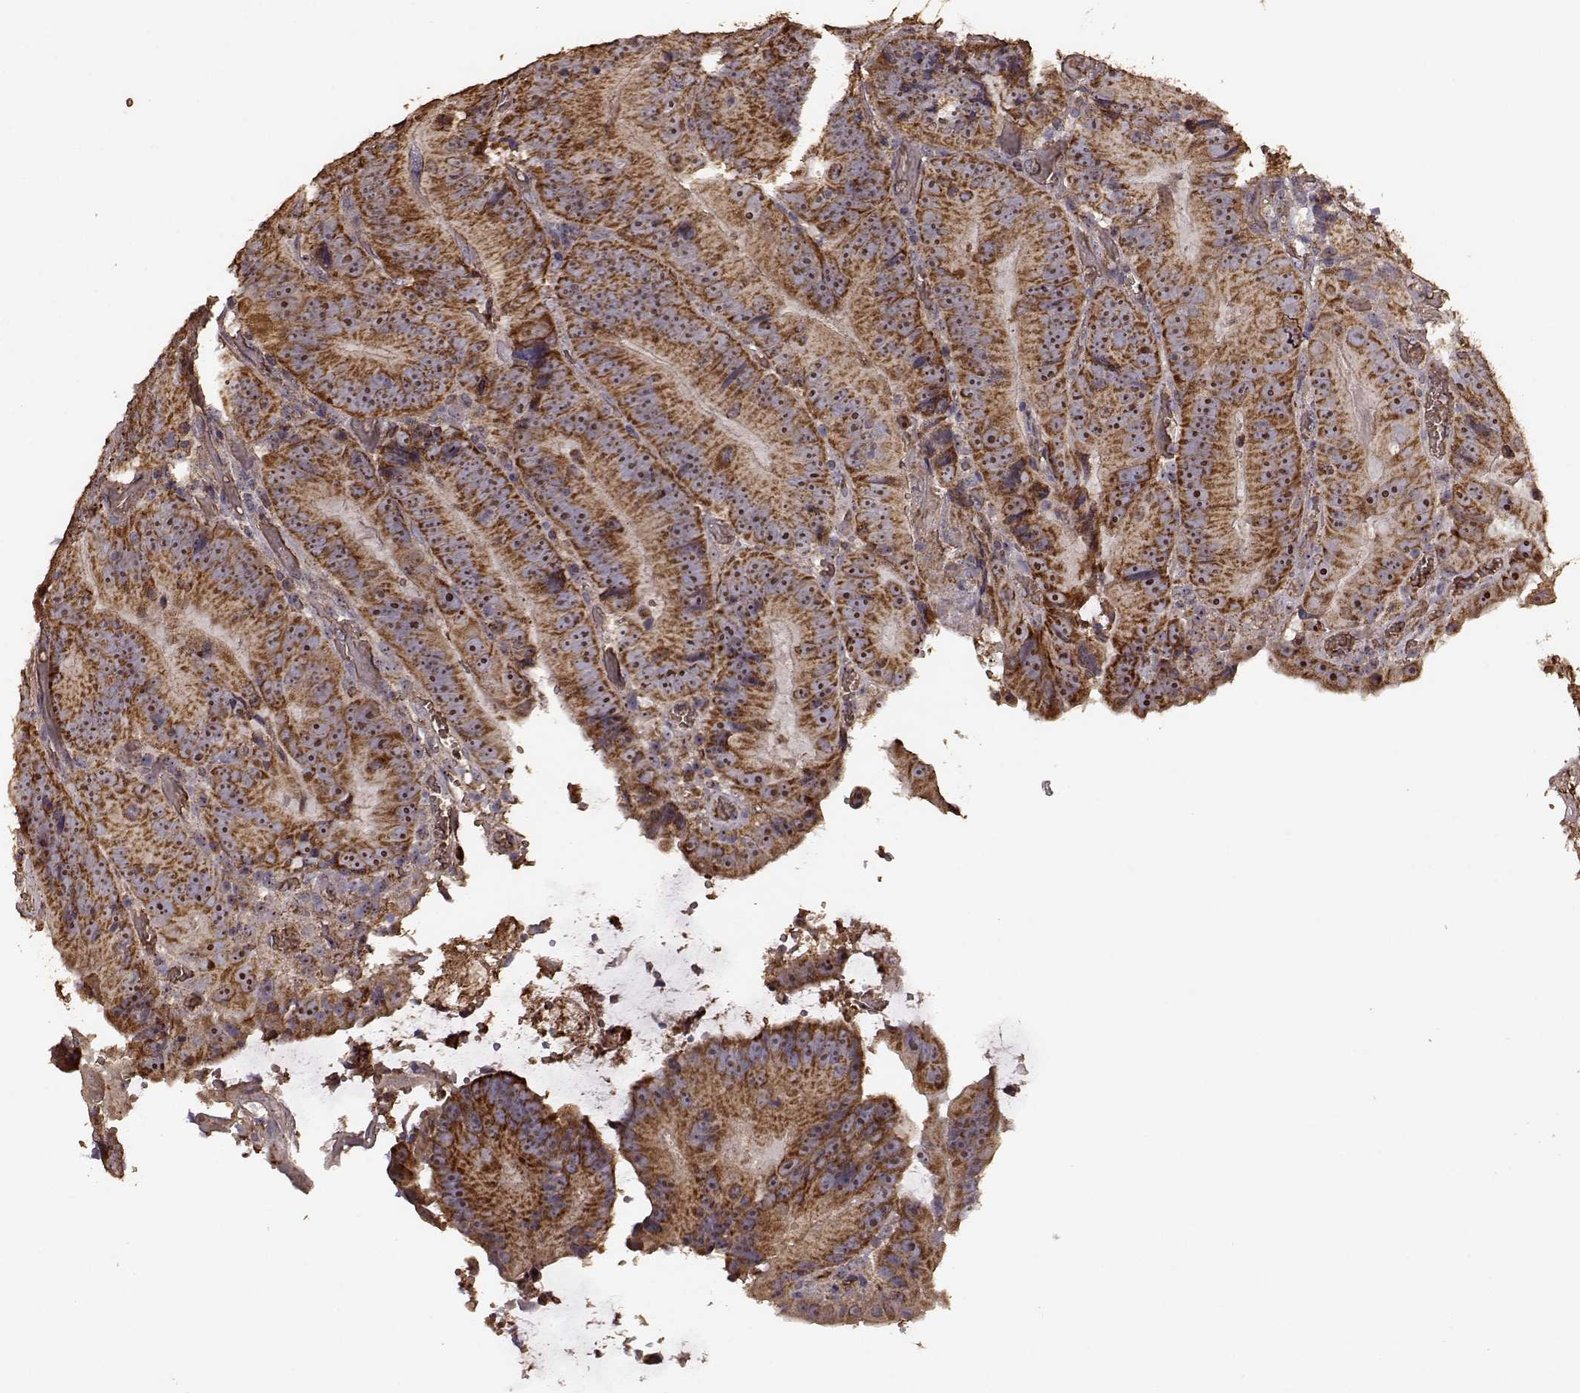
{"staining": {"intensity": "strong", "quantity": ">75%", "location": "cytoplasmic/membranous,nuclear"}, "tissue": "colorectal cancer", "cell_type": "Tumor cells", "image_type": "cancer", "snomed": [{"axis": "morphology", "description": "Adenocarcinoma, NOS"}, {"axis": "topography", "description": "Colon"}], "caption": "The micrograph shows immunohistochemical staining of adenocarcinoma (colorectal). There is strong cytoplasmic/membranous and nuclear staining is identified in approximately >75% of tumor cells. (brown staining indicates protein expression, while blue staining denotes nuclei).", "gene": "PTGES2", "patient": {"sex": "female", "age": 86}}